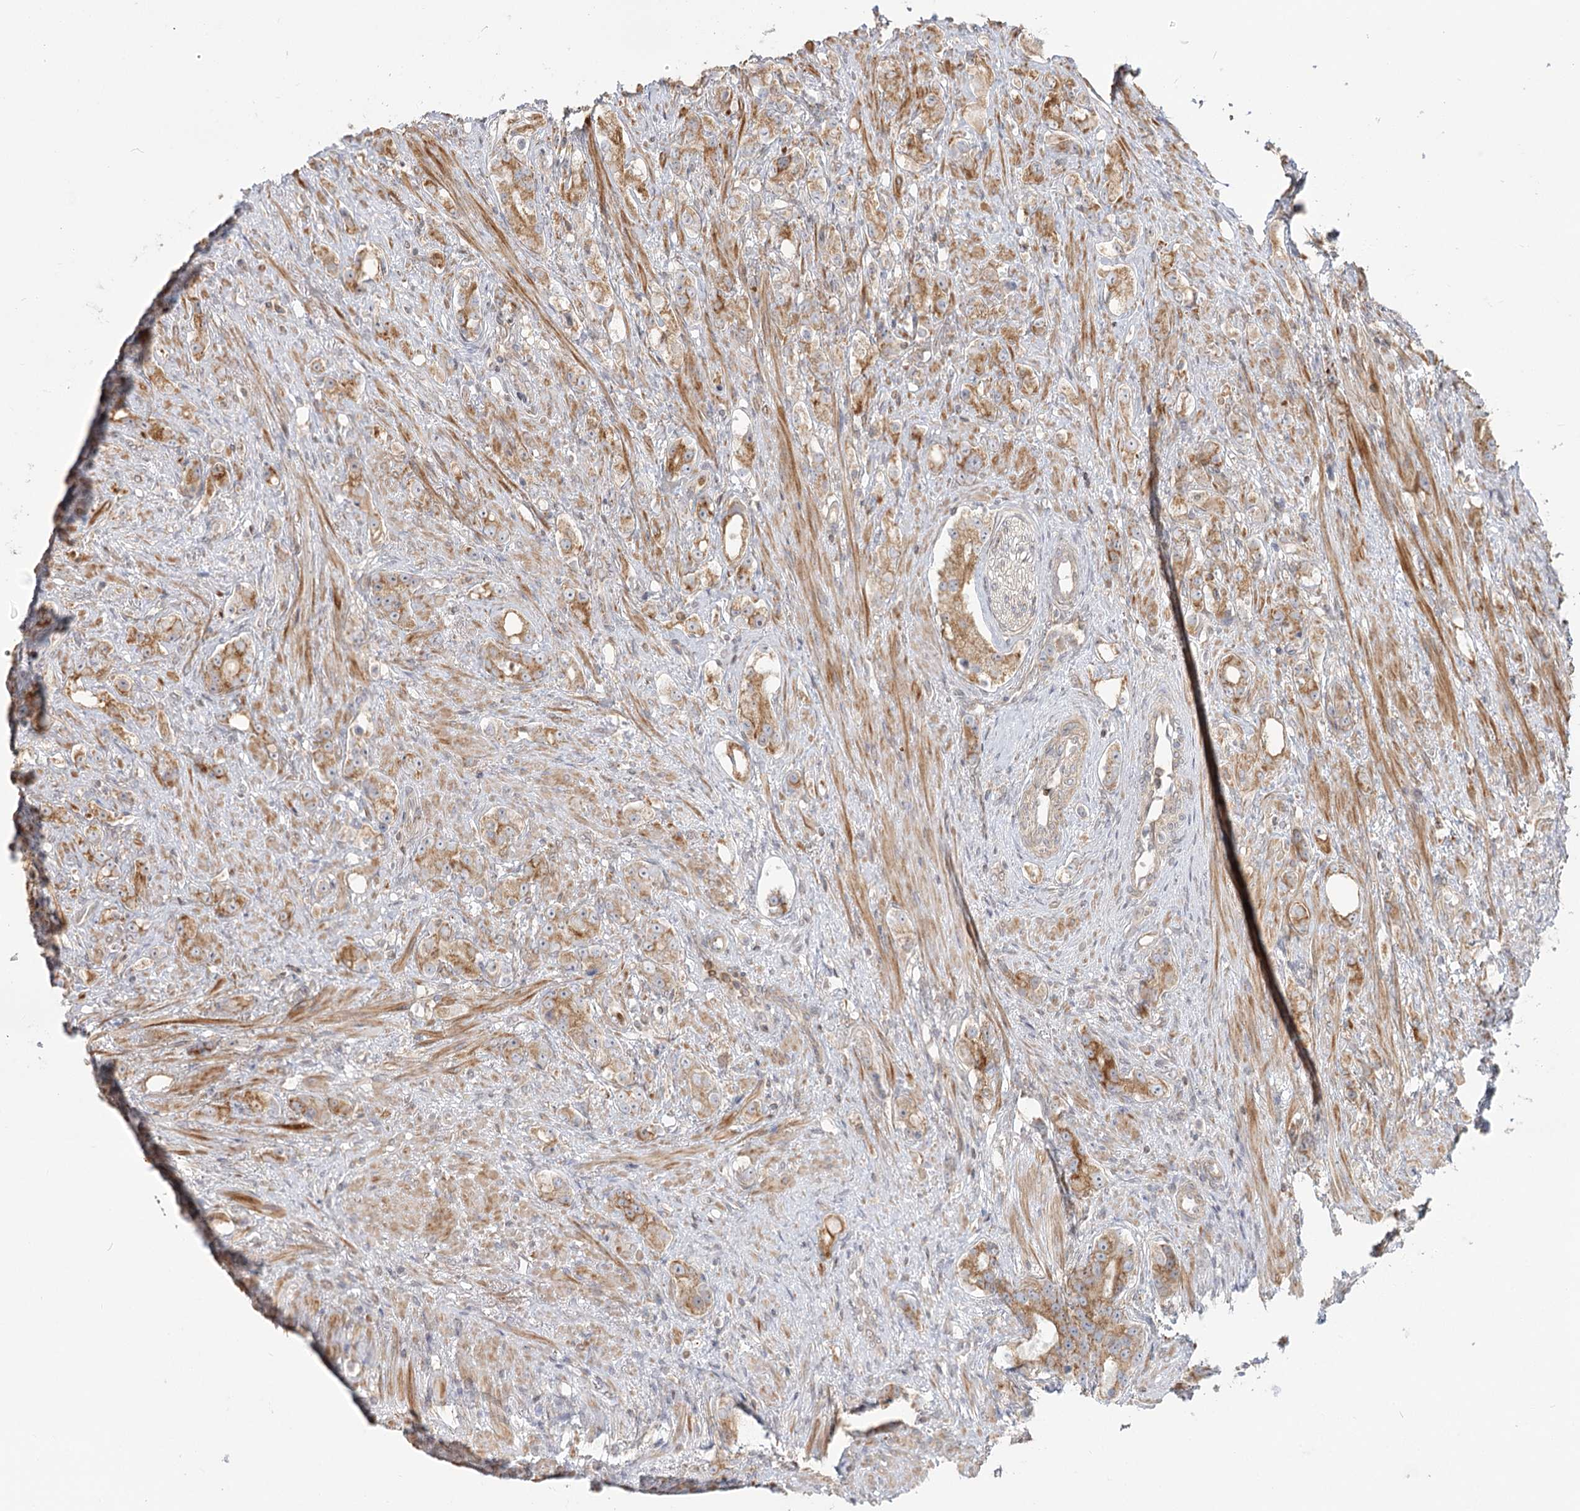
{"staining": {"intensity": "moderate", "quantity": ">75%", "location": "cytoplasmic/membranous"}, "tissue": "prostate cancer", "cell_type": "Tumor cells", "image_type": "cancer", "snomed": [{"axis": "morphology", "description": "Adenocarcinoma, High grade"}, {"axis": "topography", "description": "Prostate"}], "caption": "The micrograph exhibits immunohistochemical staining of prostate cancer. There is moderate cytoplasmic/membranous expression is identified in about >75% of tumor cells. The staining was performed using DAB (3,3'-diaminobenzidine) to visualize the protein expression in brown, while the nuclei were stained in blue with hematoxylin (Magnification: 20x).", "gene": "MTMR3", "patient": {"sex": "male", "age": 63}}